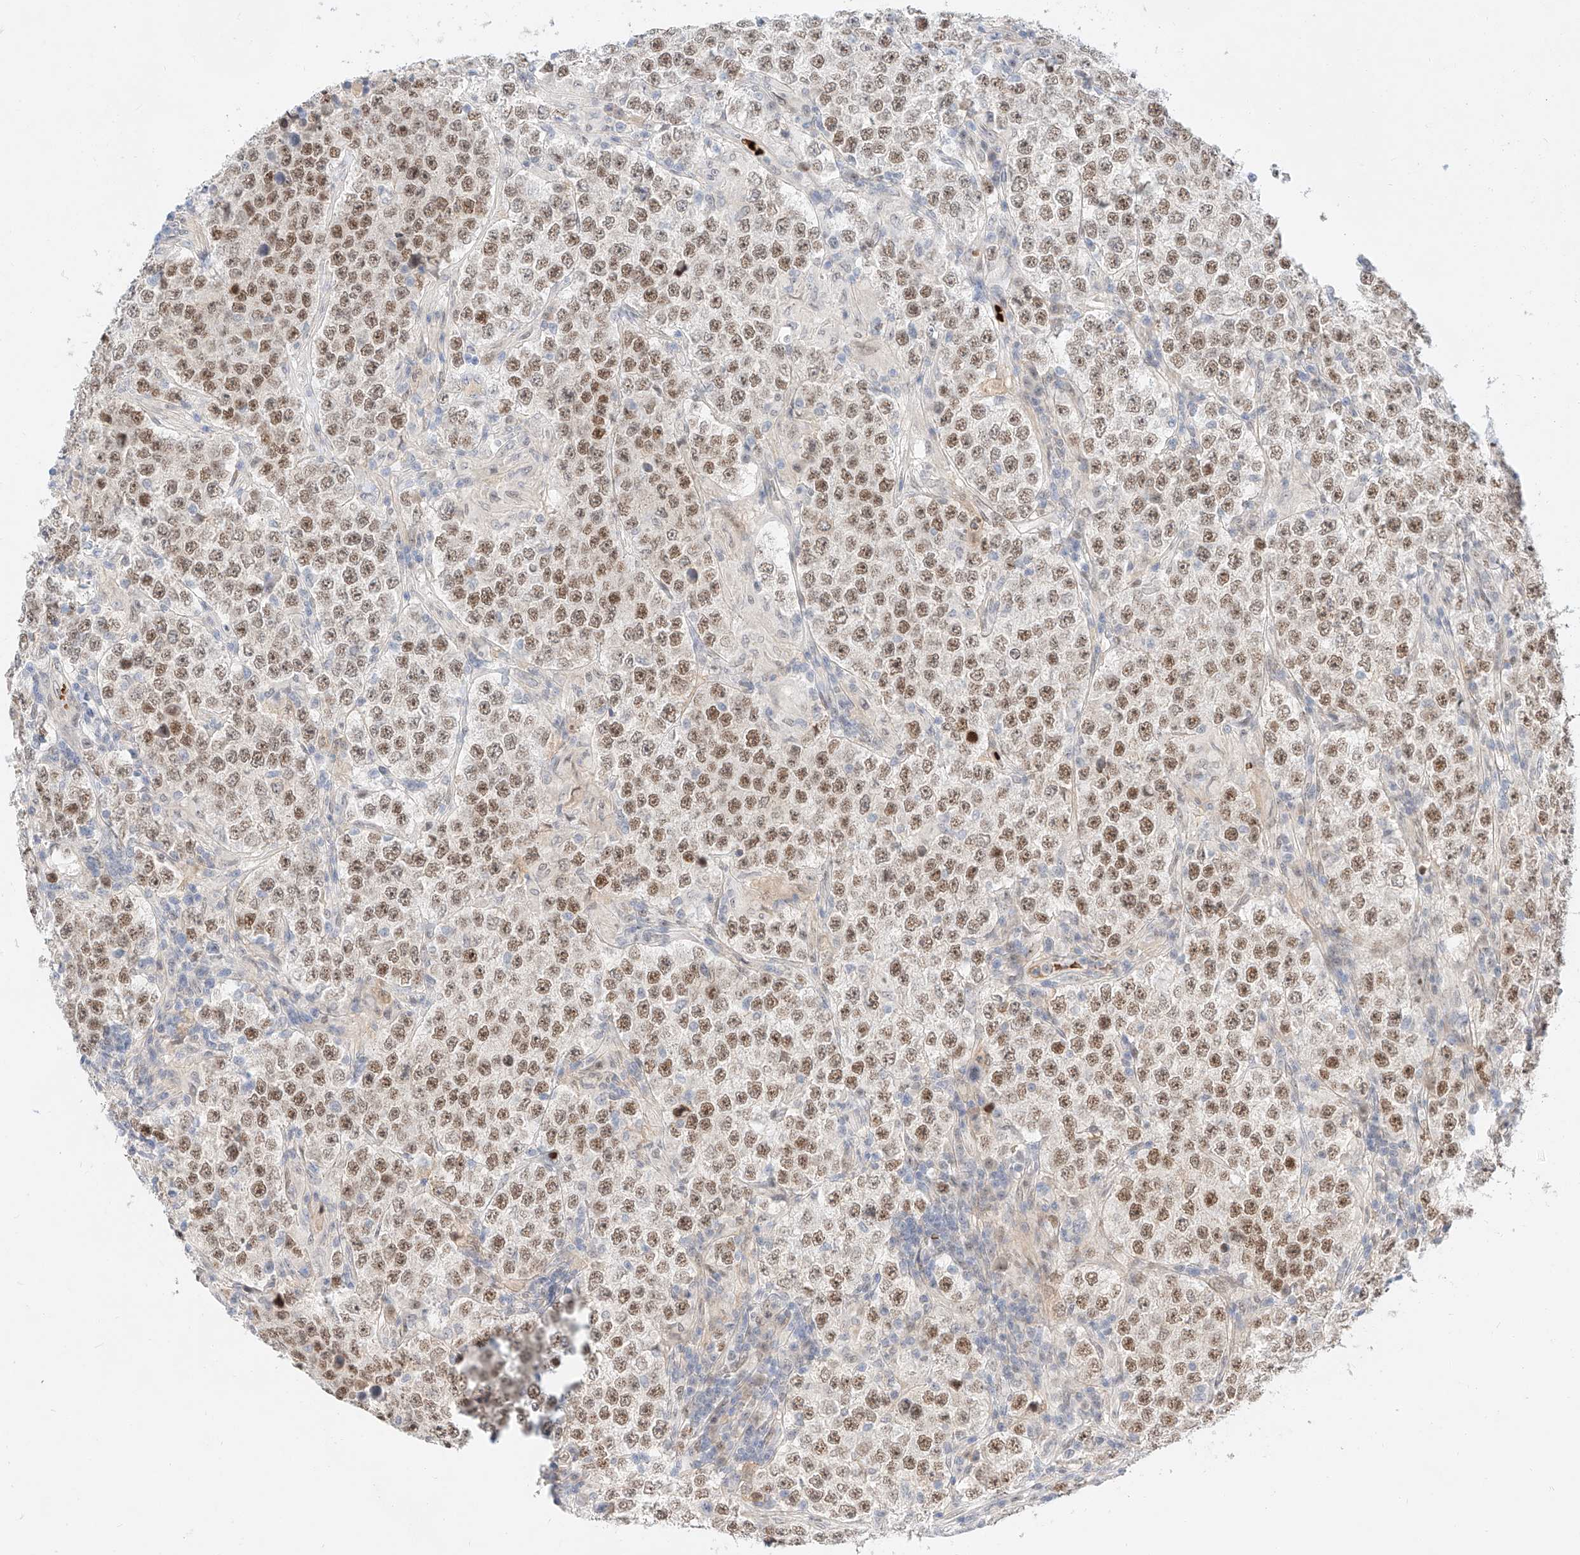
{"staining": {"intensity": "moderate", "quantity": ">75%", "location": "nuclear"}, "tissue": "testis cancer", "cell_type": "Tumor cells", "image_type": "cancer", "snomed": [{"axis": "morphology", "description": "Normal tissue, NOS"}, {"axis": "morphology", "description": "Urothelial carcinoma, High grade"}, {"axis": "morphology", "description": "Seminoma, NOS"}, {"axis": "morphology", "description": "Carcinoma, Embryonal, NOS"}, {"axis": "topography", "description": "Urinary bladder"}, {"axis": "topography", "description": "Testis"}], "caption": "There is medium levels of moderate nuclear staining in tumor cells of testis cancer, as demonstrated by immunohistochemical staining (brown color).", "gene": "CBX8", "patient": {"sex": "male", "age": 41}}